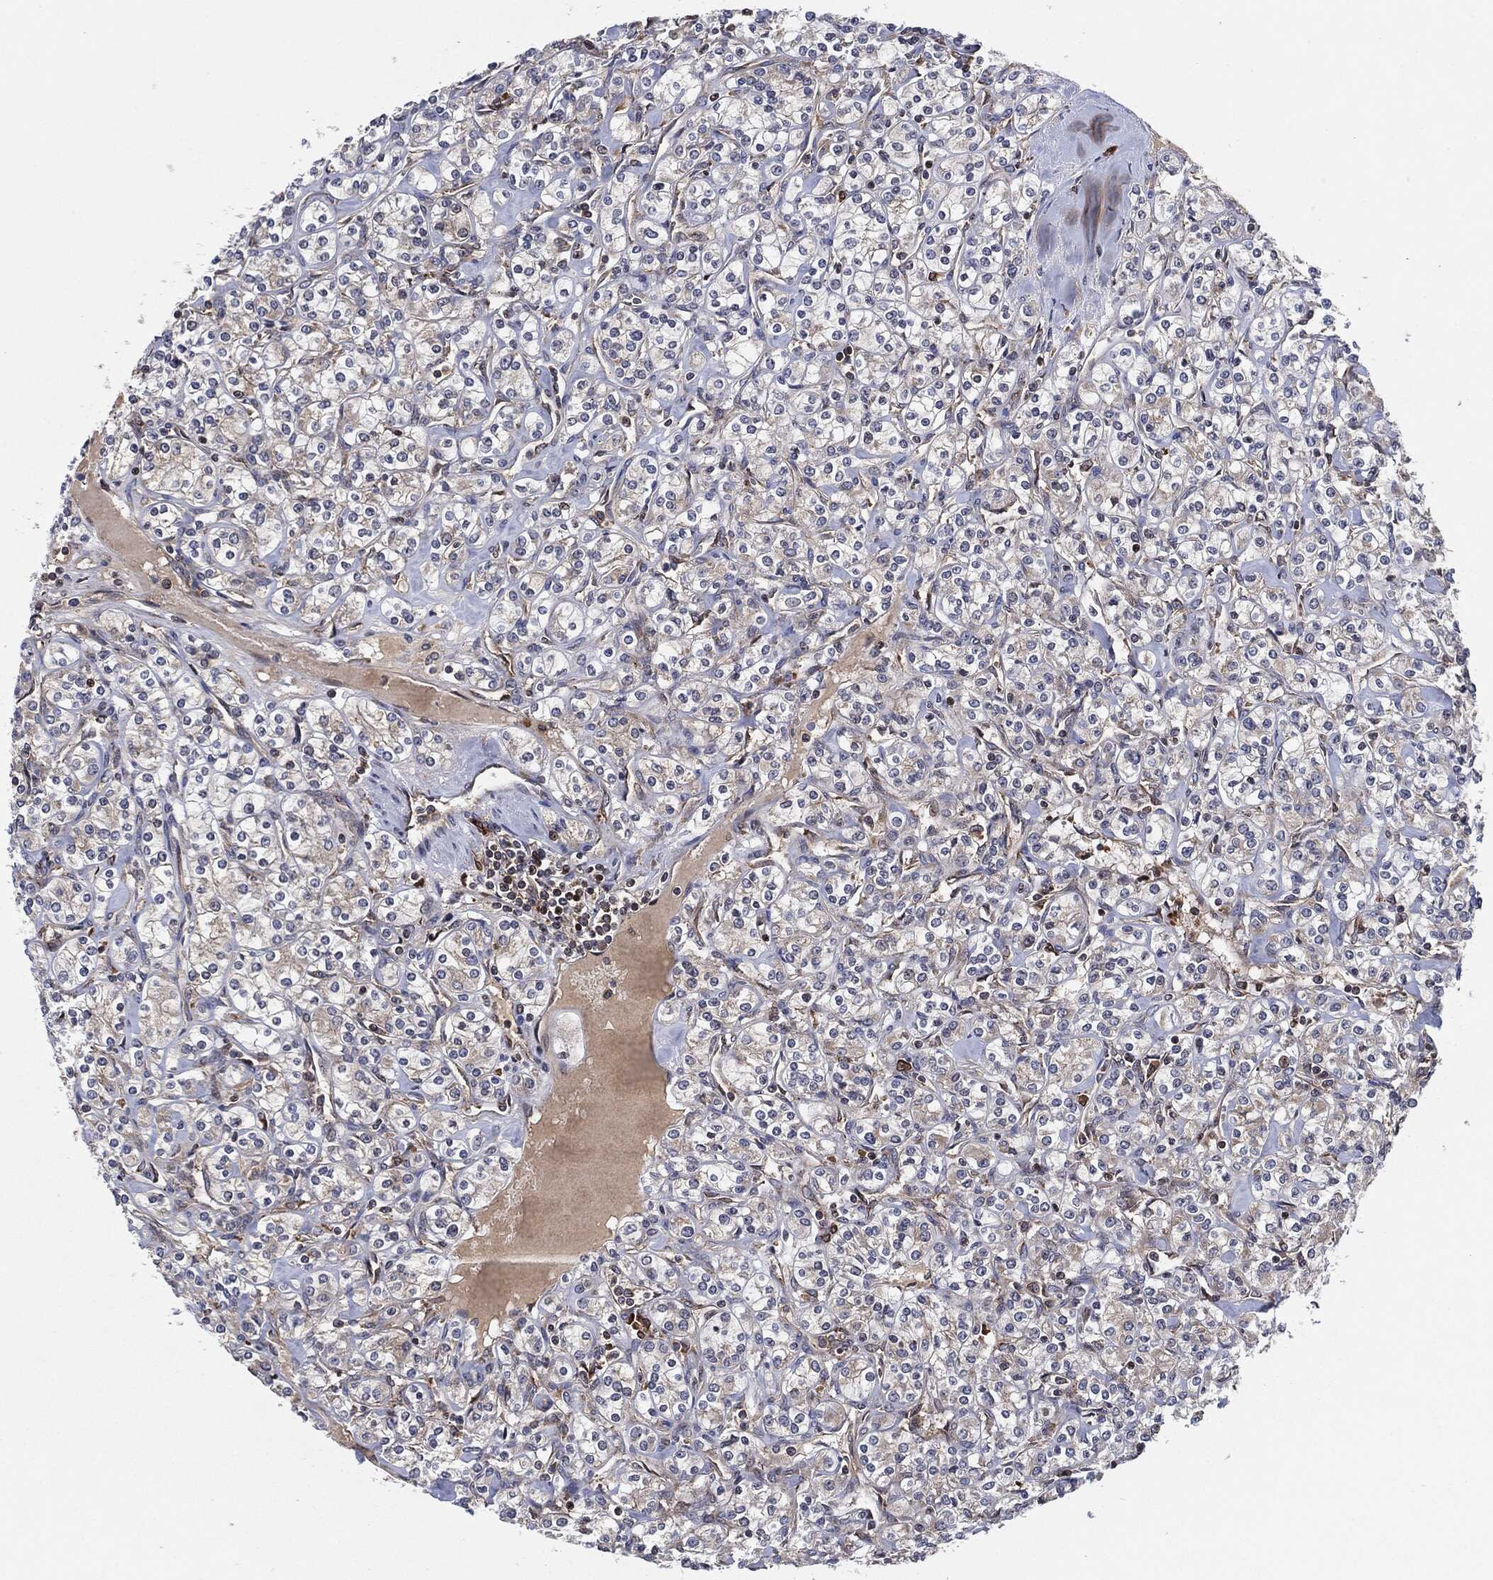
{"staining": {"intensity": "negative", "quantity": "none", "location": "none"}, "tissue": "renal cancer", "cell_type": "Tumor cells", "image_type": "cancer", "snomed": [{"axis": "morphology", "description": "Adenocarcinoma, NOS"}, {"axis": "topography", "description": "Kidney"}], "caption": "The image displays no staining of tumor cells in renal adenocarcinoma. Nuclei are stained in blue.", "gene": "EIF2S2", "patient": {"sex": "male", "age": 77}}